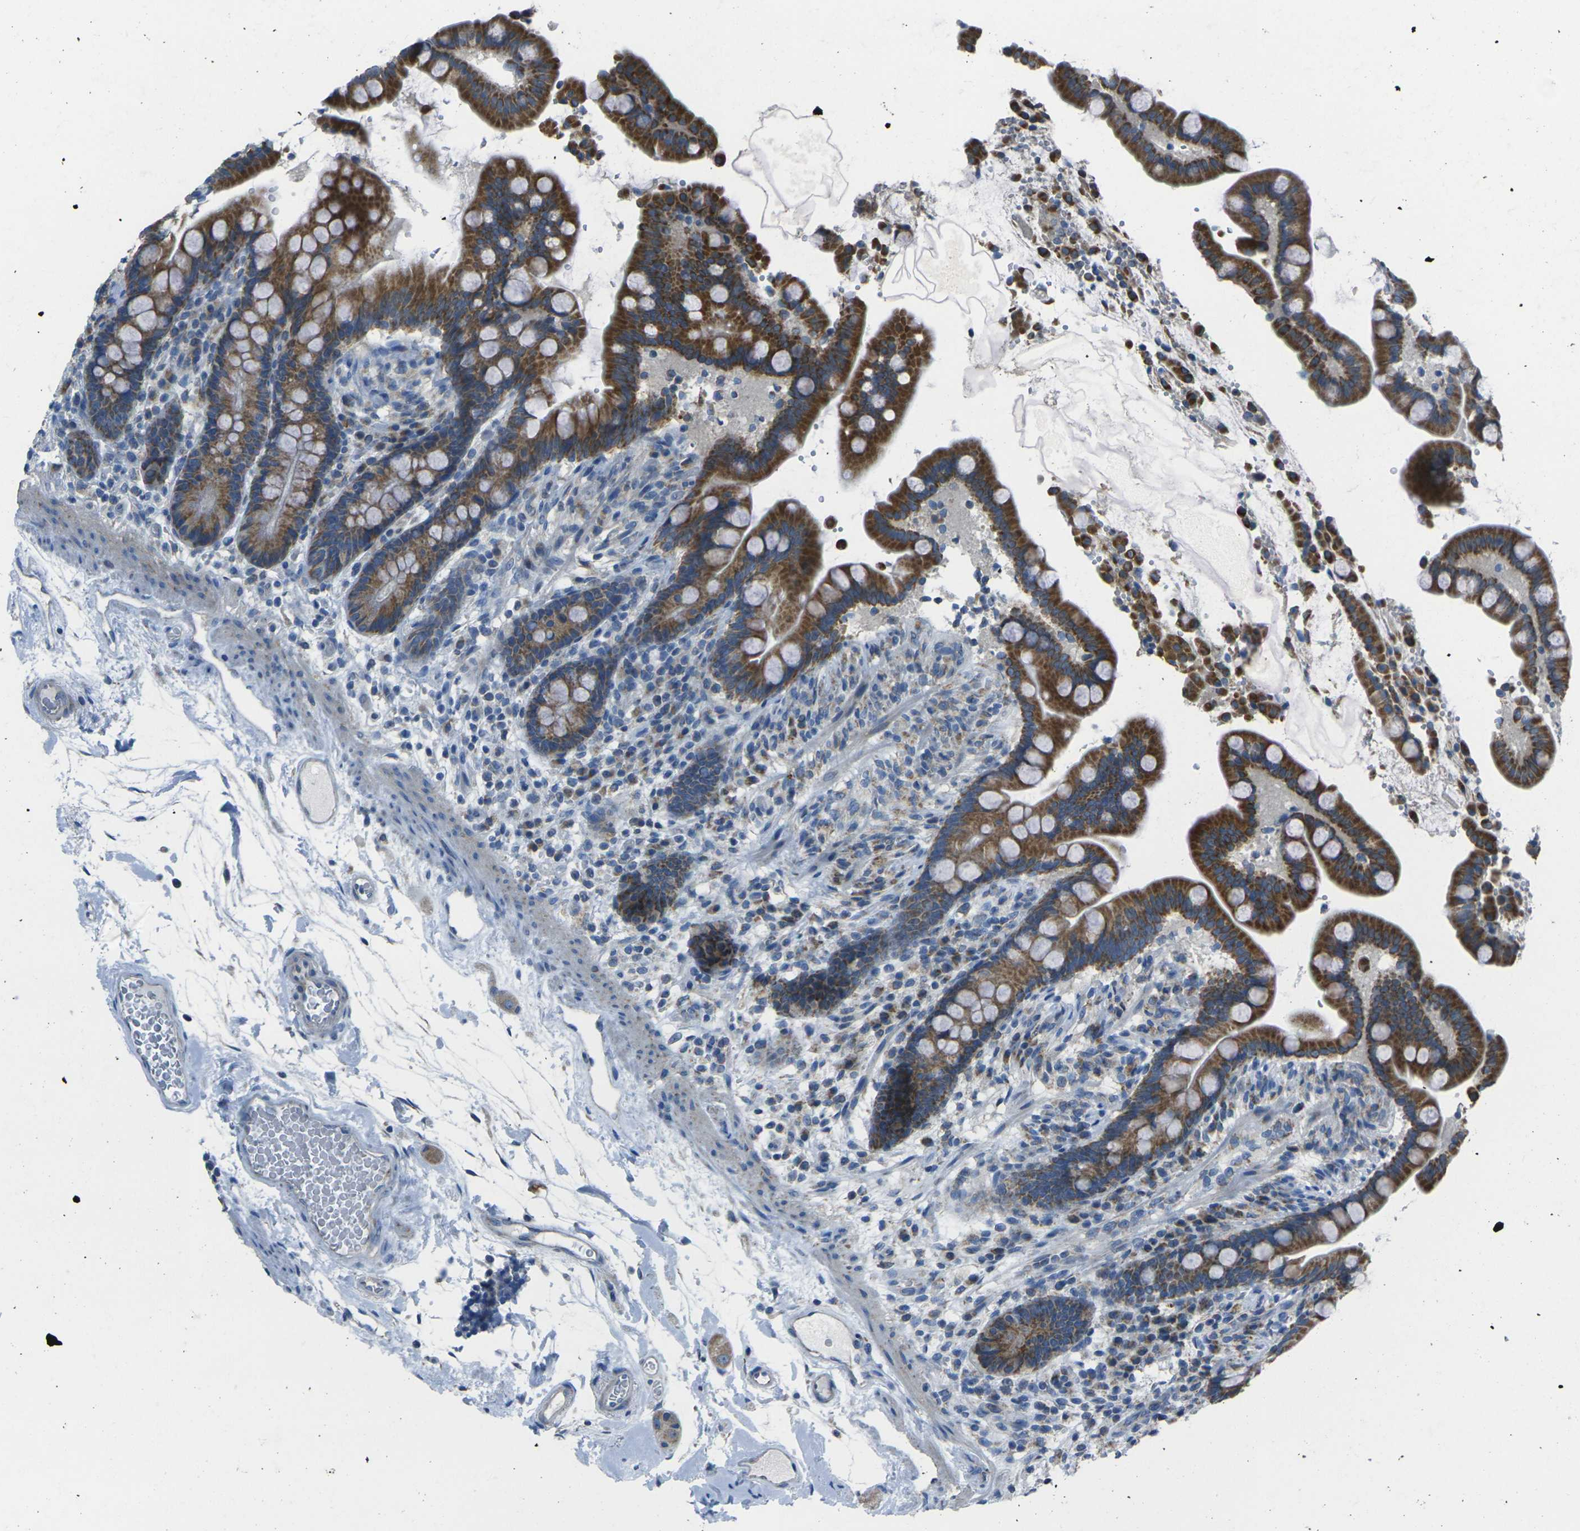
{"staining": {"intensity": "weak", "quantity": "25%-75%", "location": "cytoplasmic/membranous"}, "tissue": "colon", "cell_type": "Endothelial cells", "image_type": "normal", "snomed": [{"axis": "morphology", "description": "Normal tissue, NOS"}, {"axis": "topography", "description": "Colon"}], "caption": "Immunohistochemical staining of benign colon demonstrates 25%-75% levels of weak cytoplasmic/membranous protein positivity in approximately 25%-75% of endothelial cells.", "gene": "TMEM120B", "patient": {"sex": "male", "age": 73}}